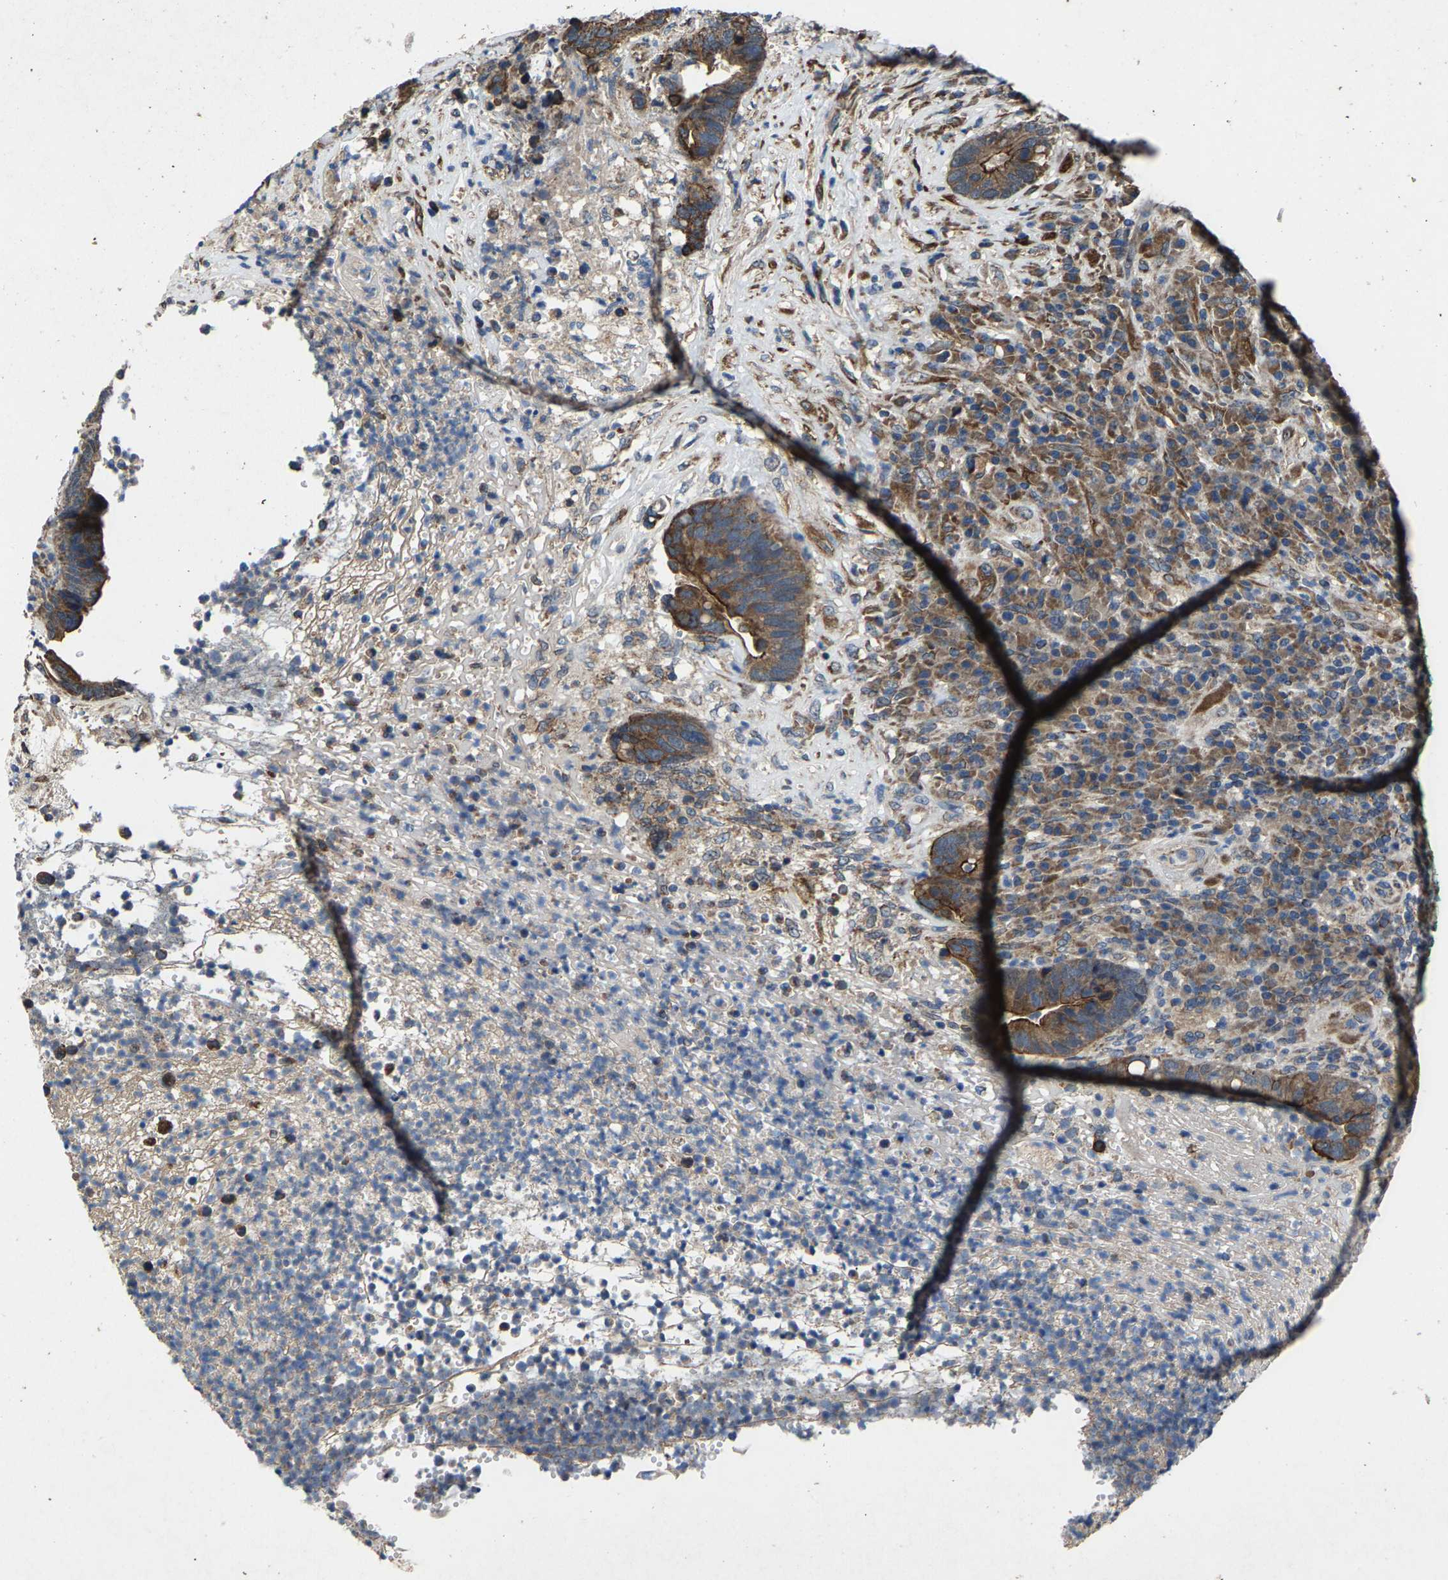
{"staining": {"intensity": "strong", "quantity": ">75%", "location": "cytoplasmic/membranous"}, "tissue": "colorectal cancer", "cell_type": "Tumor cells", "image_type": "cancer", "snomed": [{"axis": "morphology", "description": "Adenocarcinoma, NOS"}, {"axis": "topography", "description": "Rectum"}], "caption": "DAB immunohistochemical staining of human adenocarcinoma (colorectal) demonstrates strong cytoplasmic/membranous protein expression in approximately >75% of tumor cells.", "gene": "PDP1", "patient": {"sex": "female", "age": 89}}